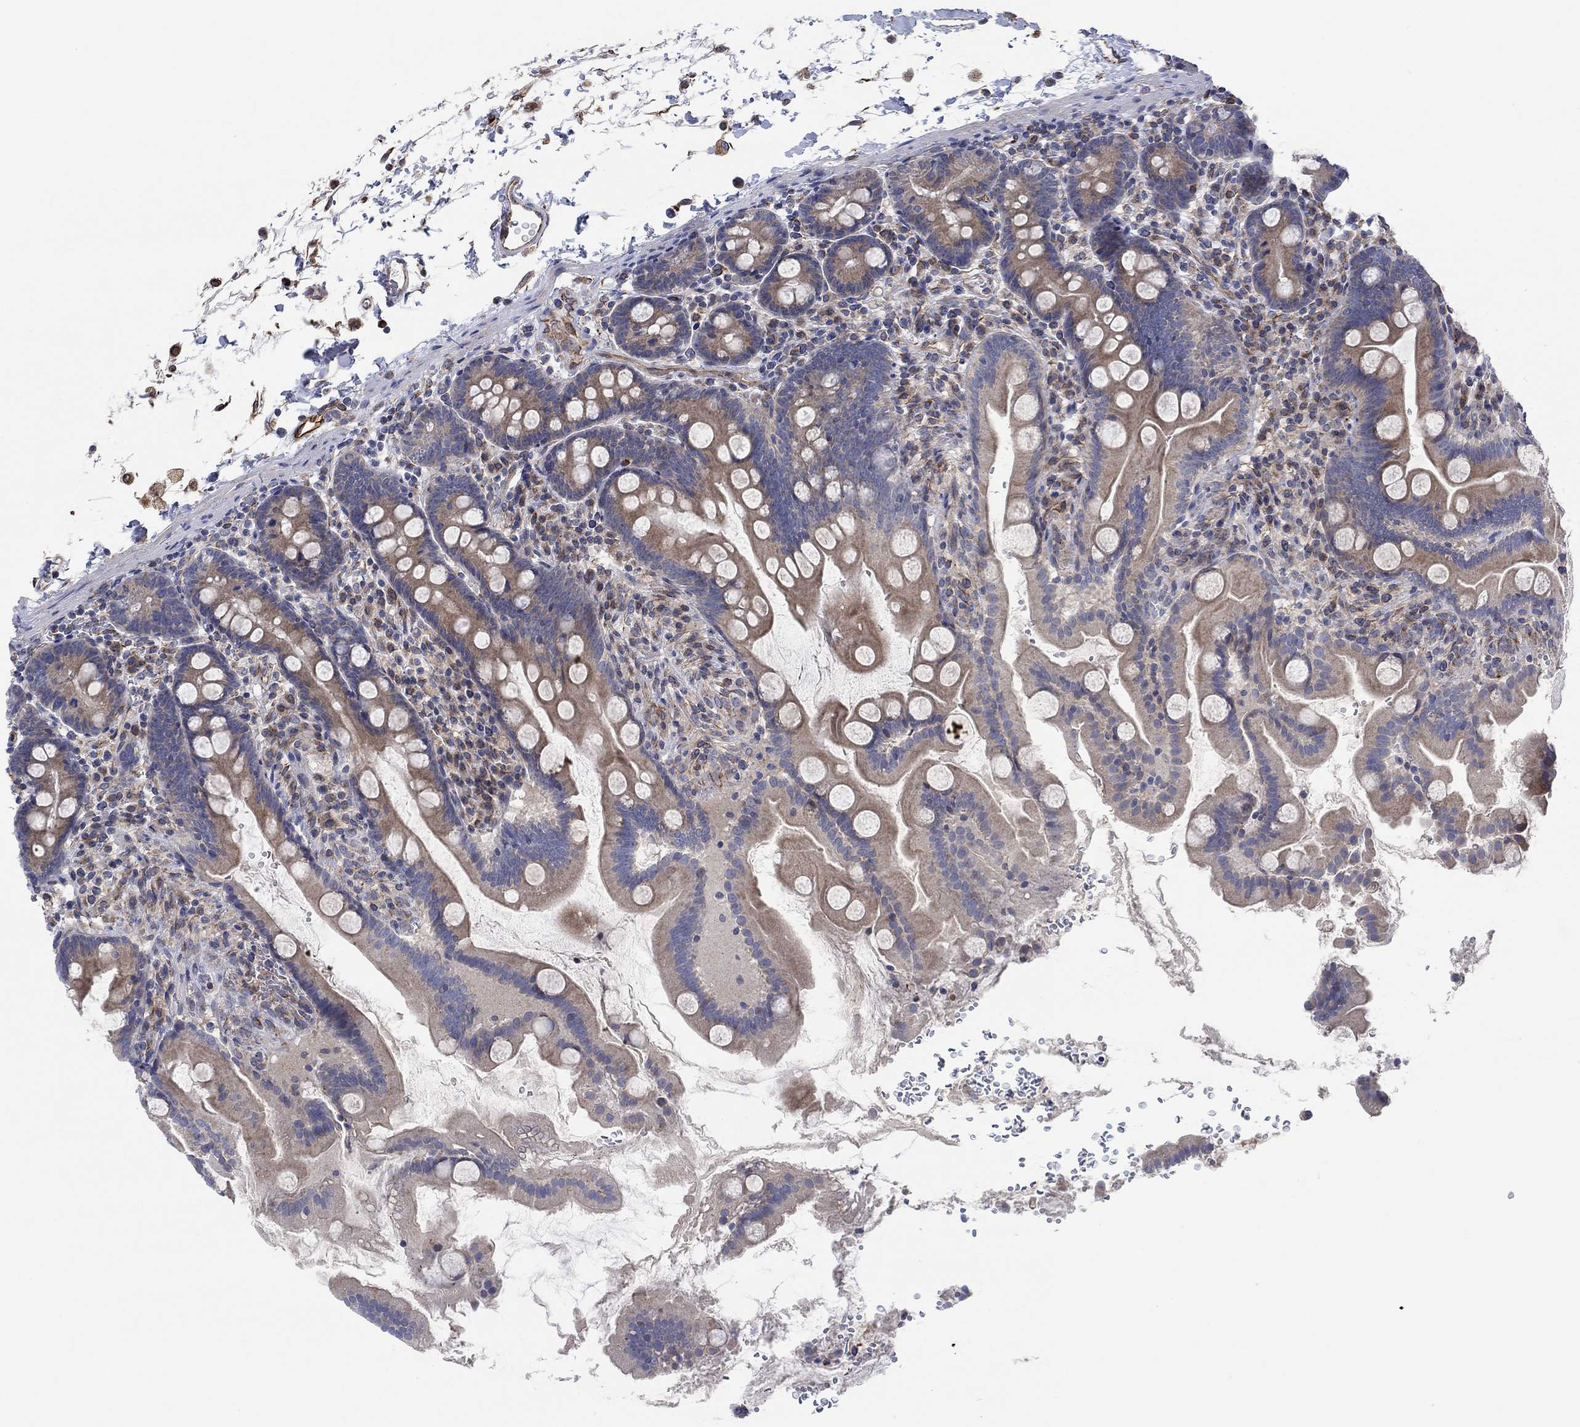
{"staining": {"intensity": "moderate", "quantity": "25%-75%", "location": "cytoplasmic/membranous"}, "tissue": "small intestine", "cell_type": "Glandular cells", "image_type": "normal", "snomed": [{"axis": "morphology", "description": "Normal tissue, NOS"}, {"axis": "topography", "description": "Small intestine"}], "caption": "Immunohistochemistry (IHC) of benign small intestine shows medium levels of moderate cytoplasmic/membranous expression in about 25%-75% of glandular cells.", "gene": "CAMK1D", "patient": {"sex": "female", "age": 44}}